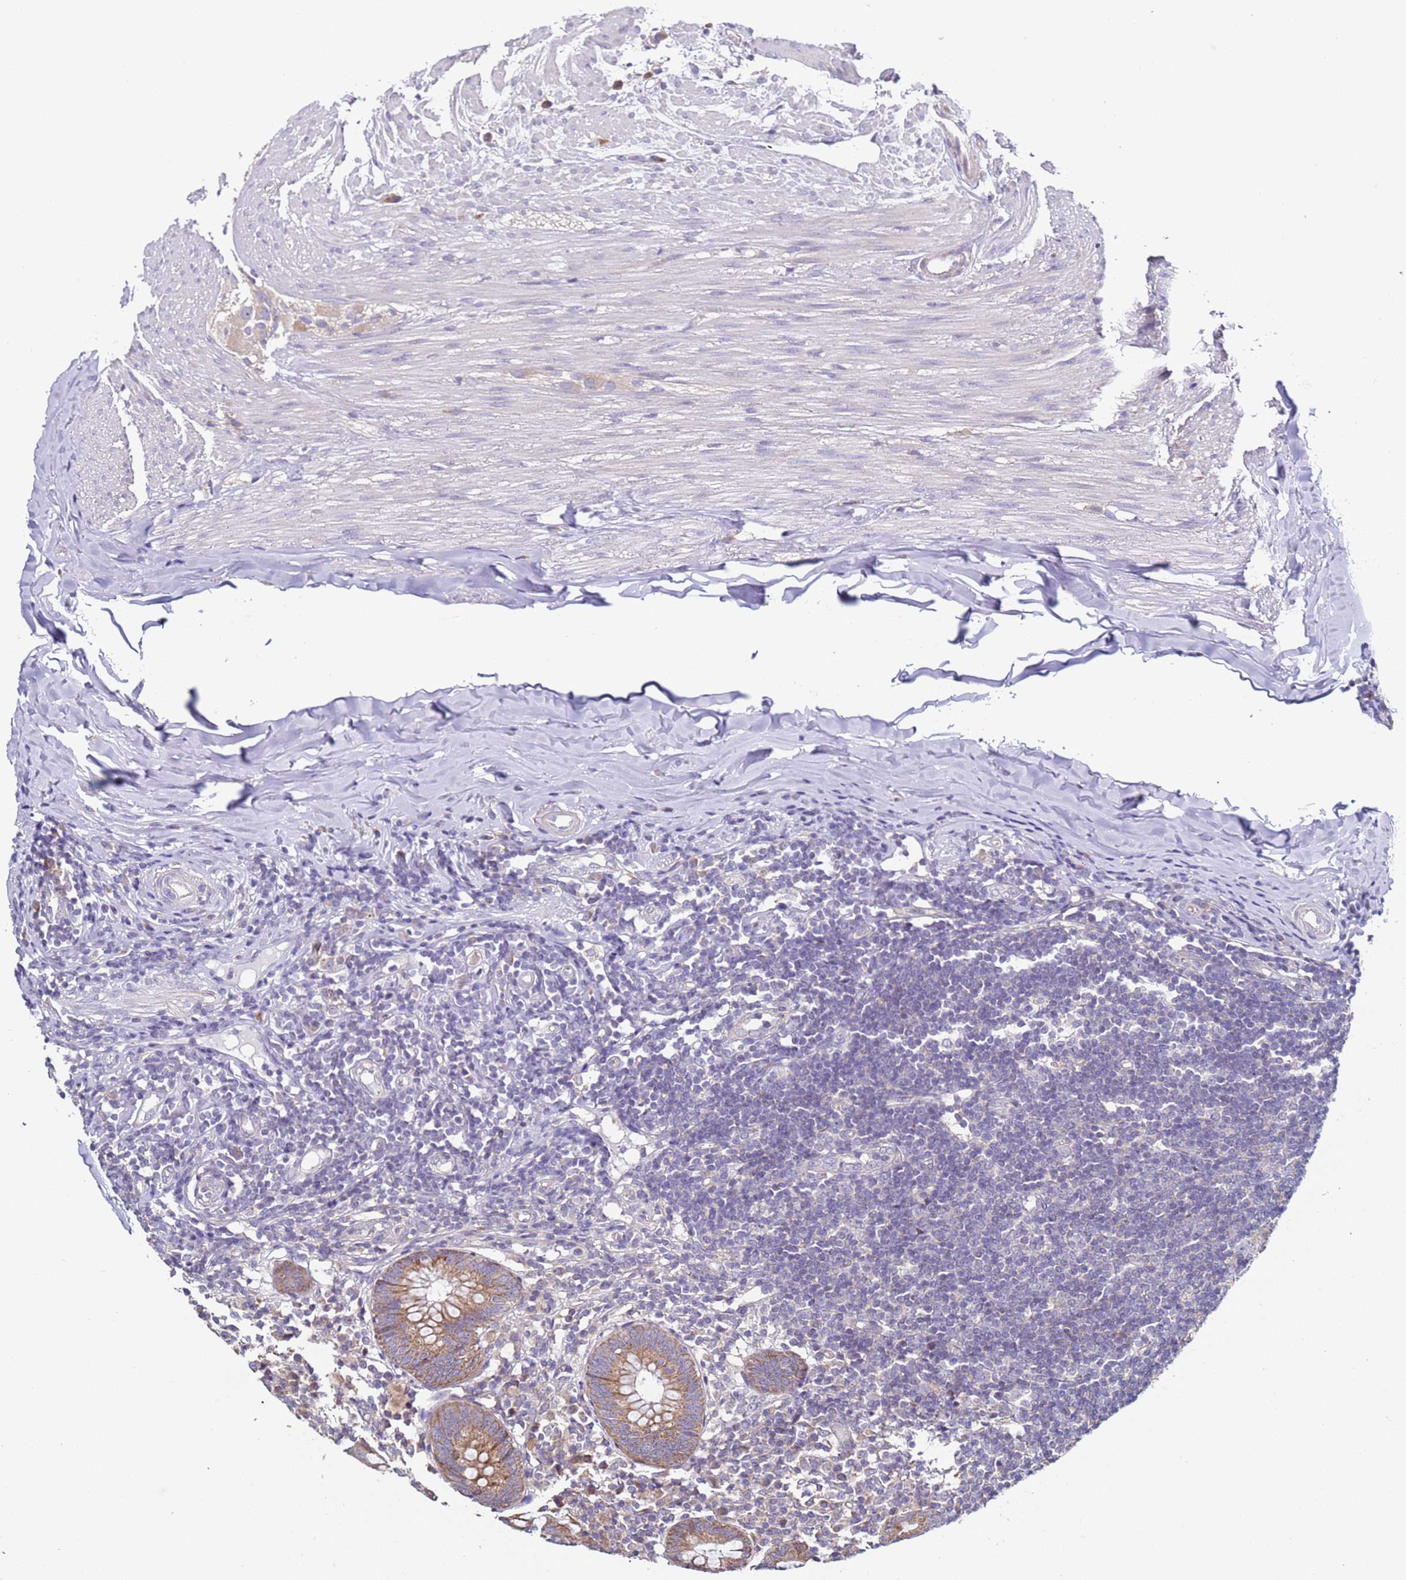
{"staining": {"intensity": "moderate", "quantity": ">75%", "location": "cytoplasmic/membranous"}, "tissue": "appendix", "cell_type": "Glandular cells", "image_type": "normal", "snomed": [{"axis": "morphology", "description": "Normal tissue, NOS"}, {"axis": "topography", "description": "Appendix"}], "caption": "Benign appendix reveals moderate cytoplasmic/membranous staining in about >75% of glandular cells, visualized by immunohistochemistry. (Stains: DAB in brown, nuclei in blue, Microscopy: brightfield microscopy at high magnification).", "gene": "DIP2B", "patient": {"sex": "female", "age": 54}}